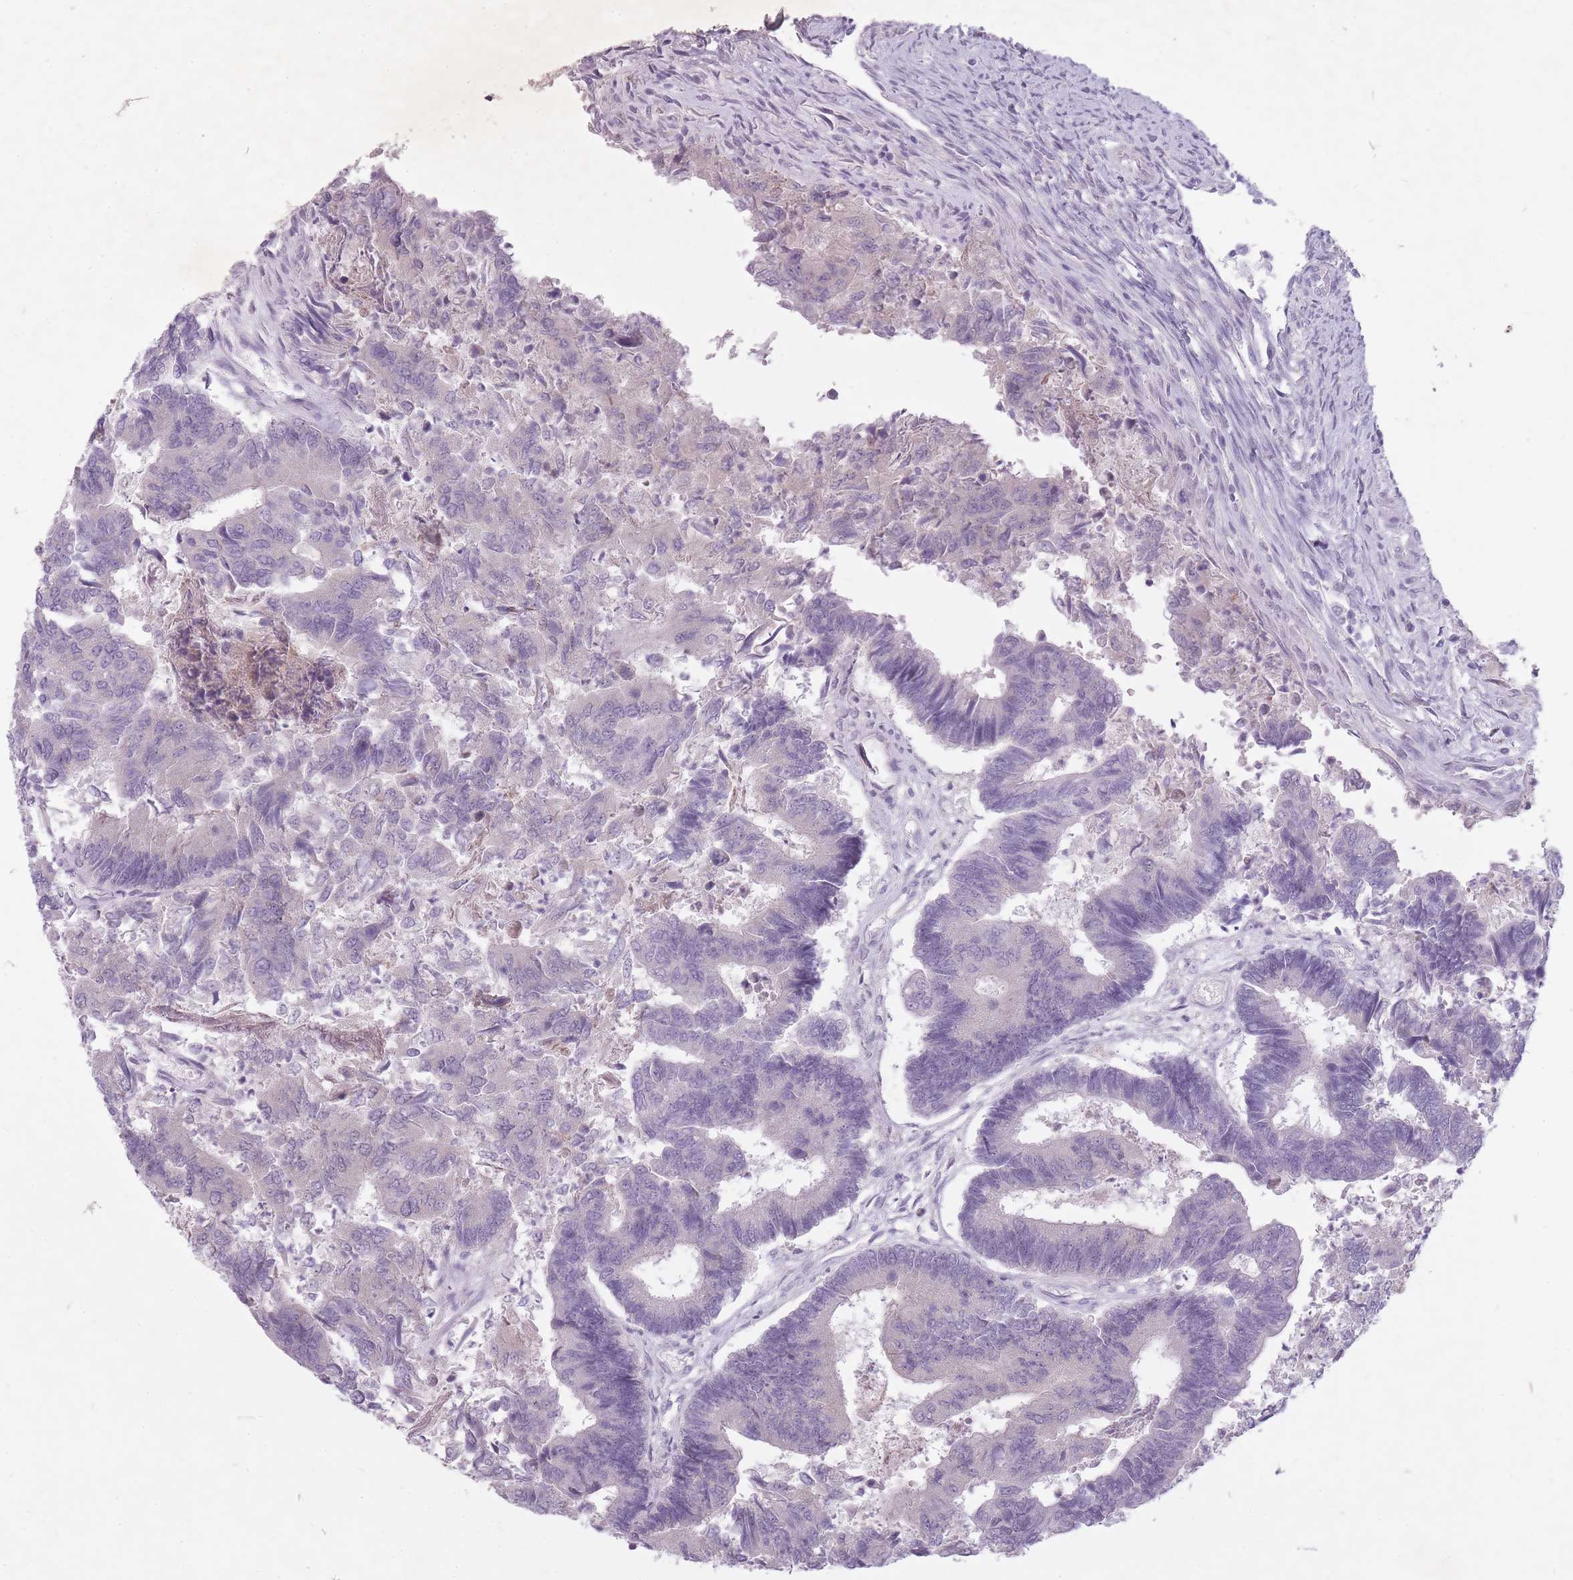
{"staining": {"intensity": "negative", "quantity": "none", "location": "none"}, "tissue": "colorectal cancer", "cell_type": "Tumor cells", "image_type": "cancer", "snomed": [{"axis": "morphology", "description": "Adenocarcinoma, NOS"}, {"axis": "topography", "description": "Colon"}], "caption": "An IHC photomicrograph of adenocarcinoma (colorectal) is shown. There is no staining in tumor cells of adenocarcinoma (colorectal). (DAB (3,3'-diaminobenzidine) IHC with hematoxylin counter stain).", "gene": "FAM43B", "patient": {"sex": "female", "age": 67}}